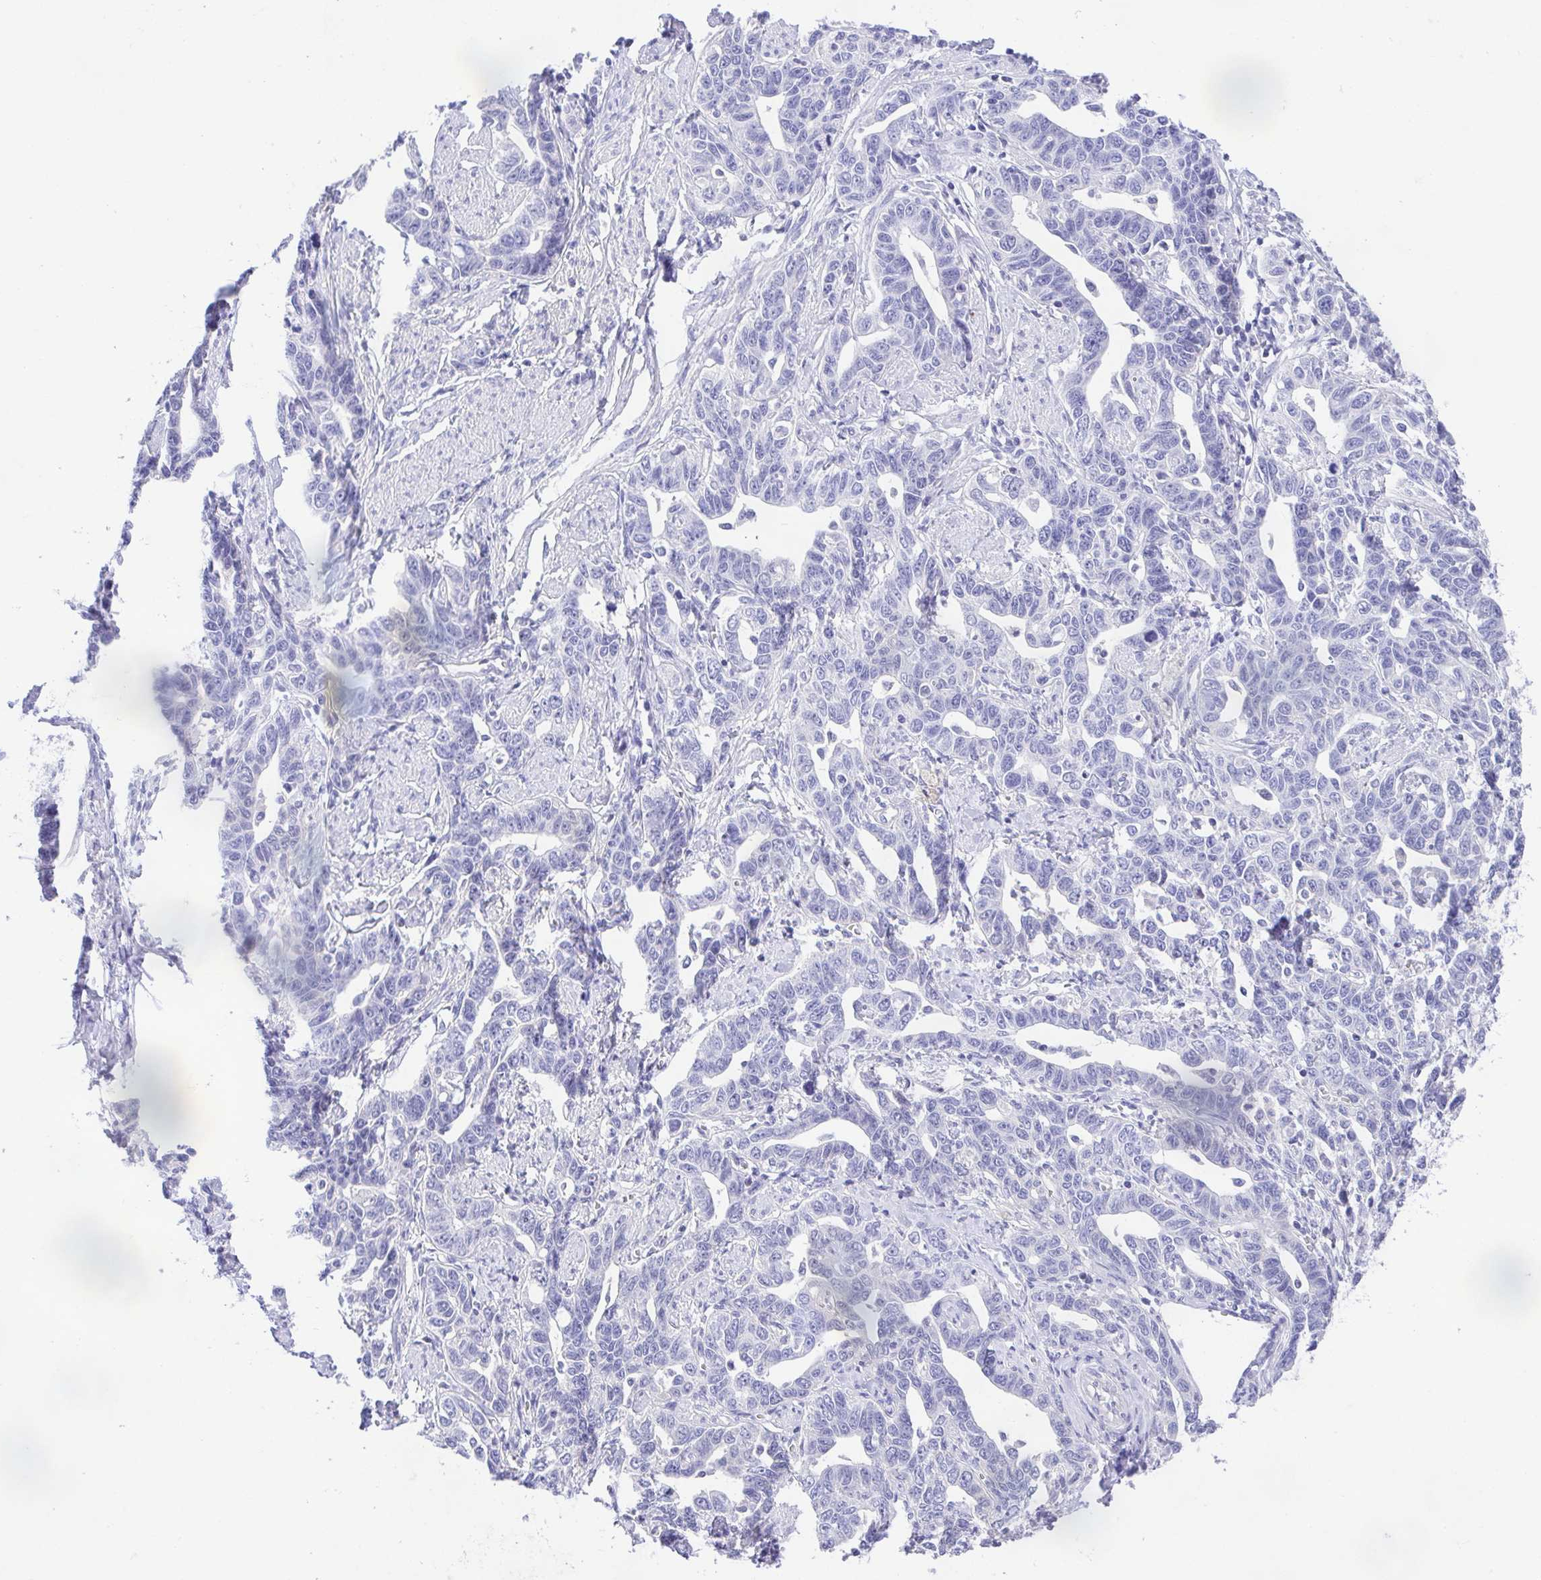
{"staining": {"intensity": "negative", "quantity": "none", "location": "none"}, "tissue": "ovarian cancer", "cell_type": "Tumor cells", "image_type": "cancer", "snomed": [{"axis": "morphology", "description": "Cystadenocarcinoma, serous, NOS"}, {"axis": "topography", "description": "Ovary"}], "caption": "This is a image of immunohistochemistry (IHC) staining of ovarian serous cystadenocarcinoma, which shows no expression in tumor cells.", "gene": "LUZP4", "patient": {"sex": "female", "age": 69}}